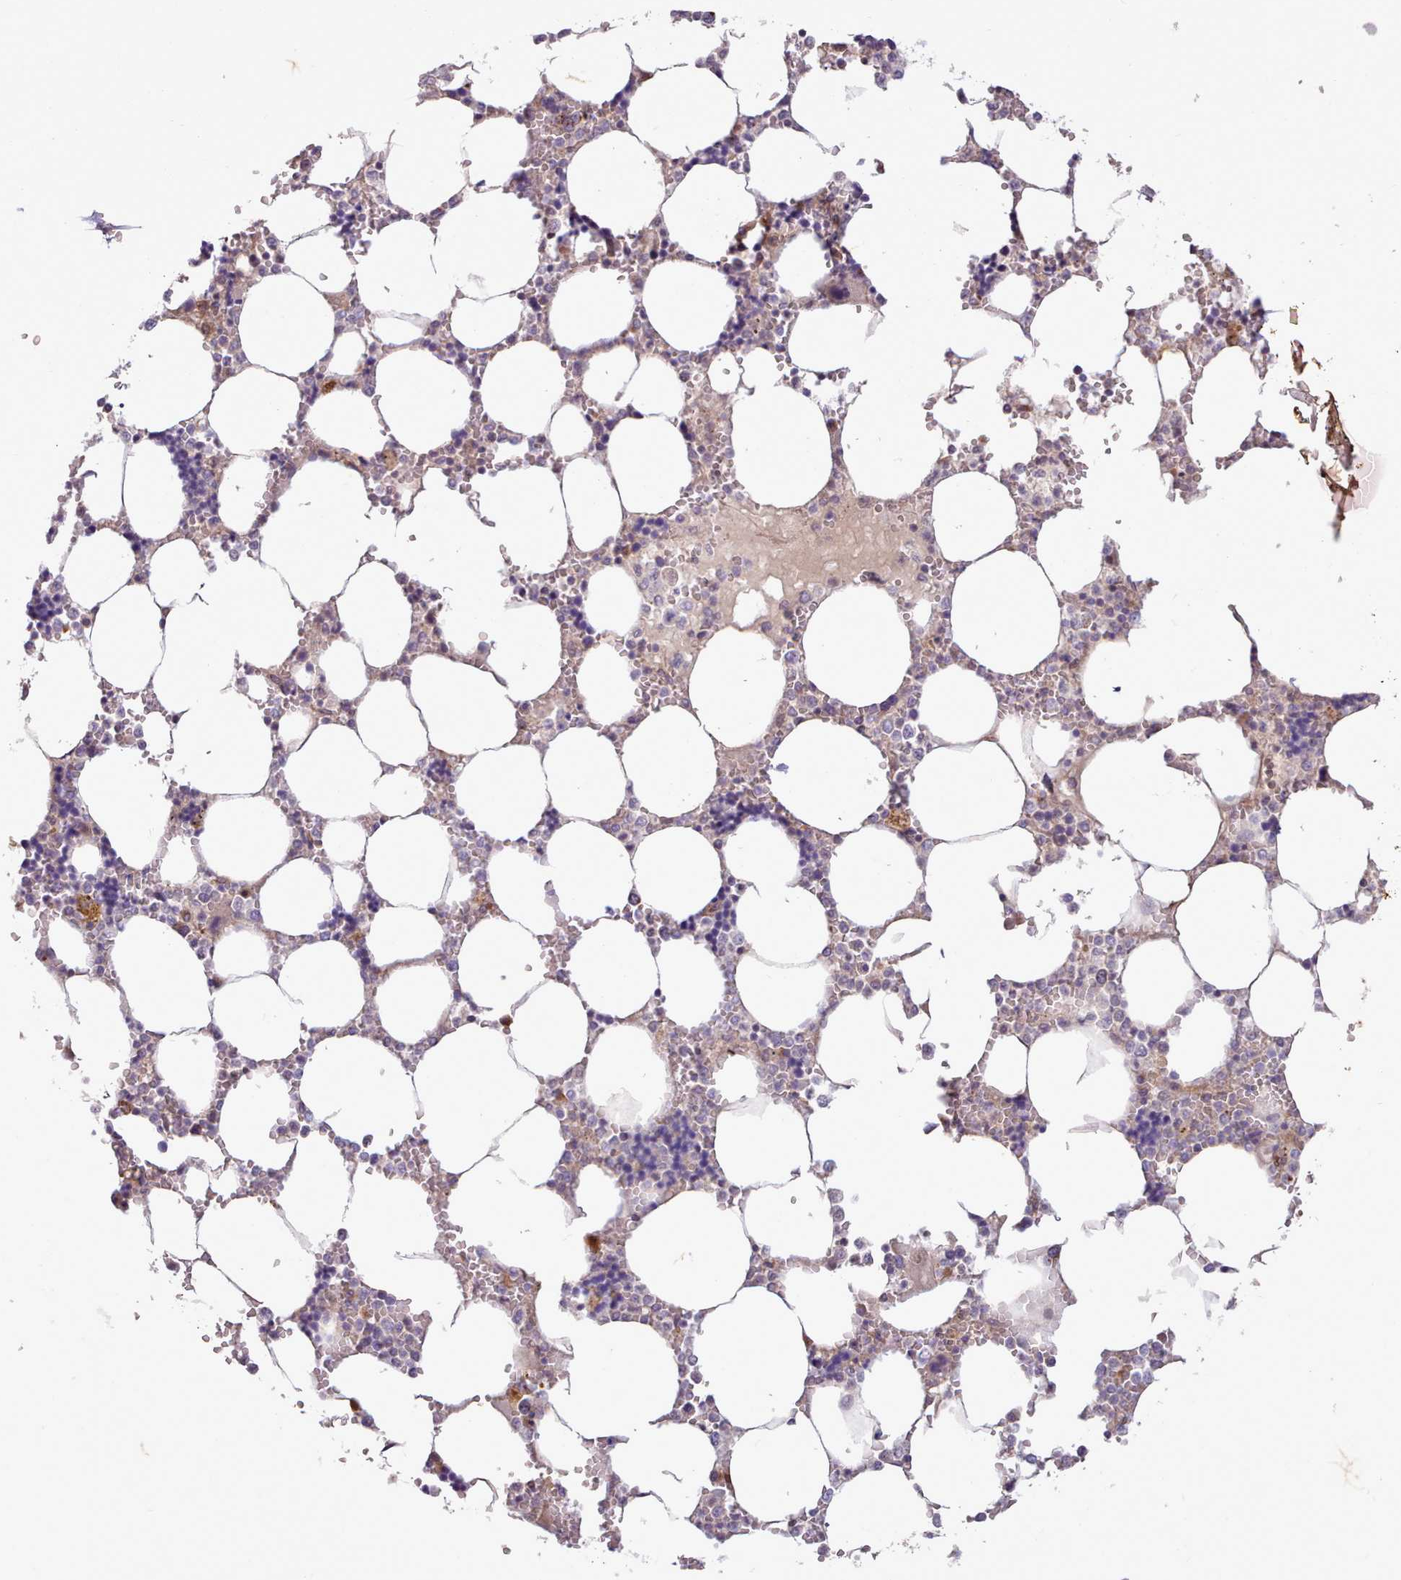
{"staining": {"intensity": "negative", "quantity": "none", "location": "none"}, "tissue": "bone marrow", "cell_type": "Hematopoietic cells", "image_type": "normal", "snomed": [{"axis": "morphology", "description": "Normal tissue, NOS"}, {"axis": "topography", "description": "Bone marrow"}], "caption": "Hematopoietic cells show no significant protein positivity in normal bone marrow.", "gene": "NMRK1", "patient": {"sex": "male", "age": 64}}